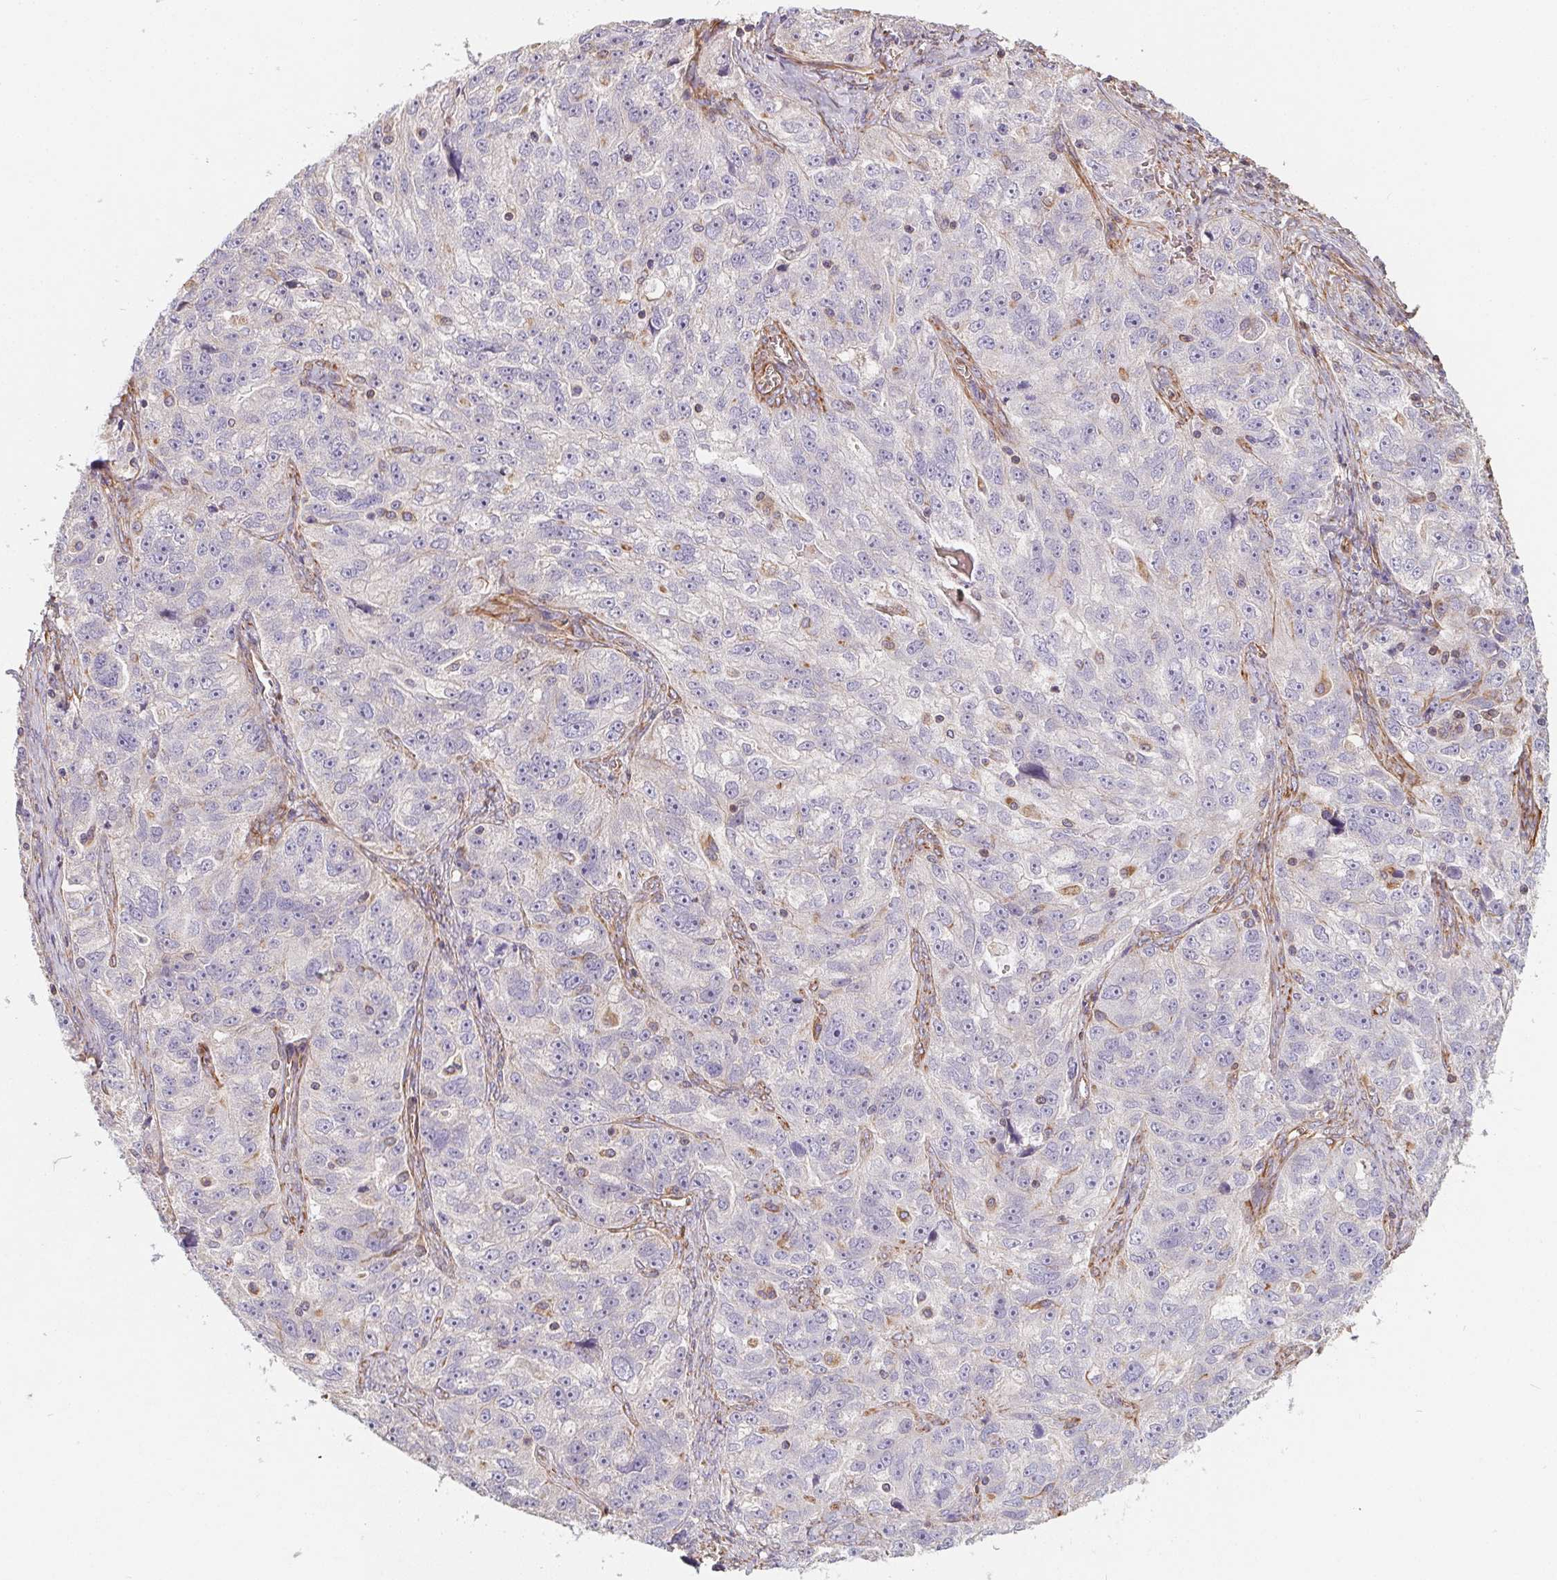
{"staining": {"intensity": "negative", "quantity": "none", "location": "none"}, "tissue": "ovarian cancer", "cell_type": "Tumor cells", "image_type": "cancer", "snomed": [{"axis": "morphology", "description": "Cystadenocarcinoma, serous, NOS"}, {"axis": "topography", "description": "Ovary"}], "caption": "Immunohistochemical staining of ovarian serous cystadenocarcinoma reveals no significant staining in tumor cells.", "gene": "TBKBP1", "patient": {"sex": "female", "age": 51}}